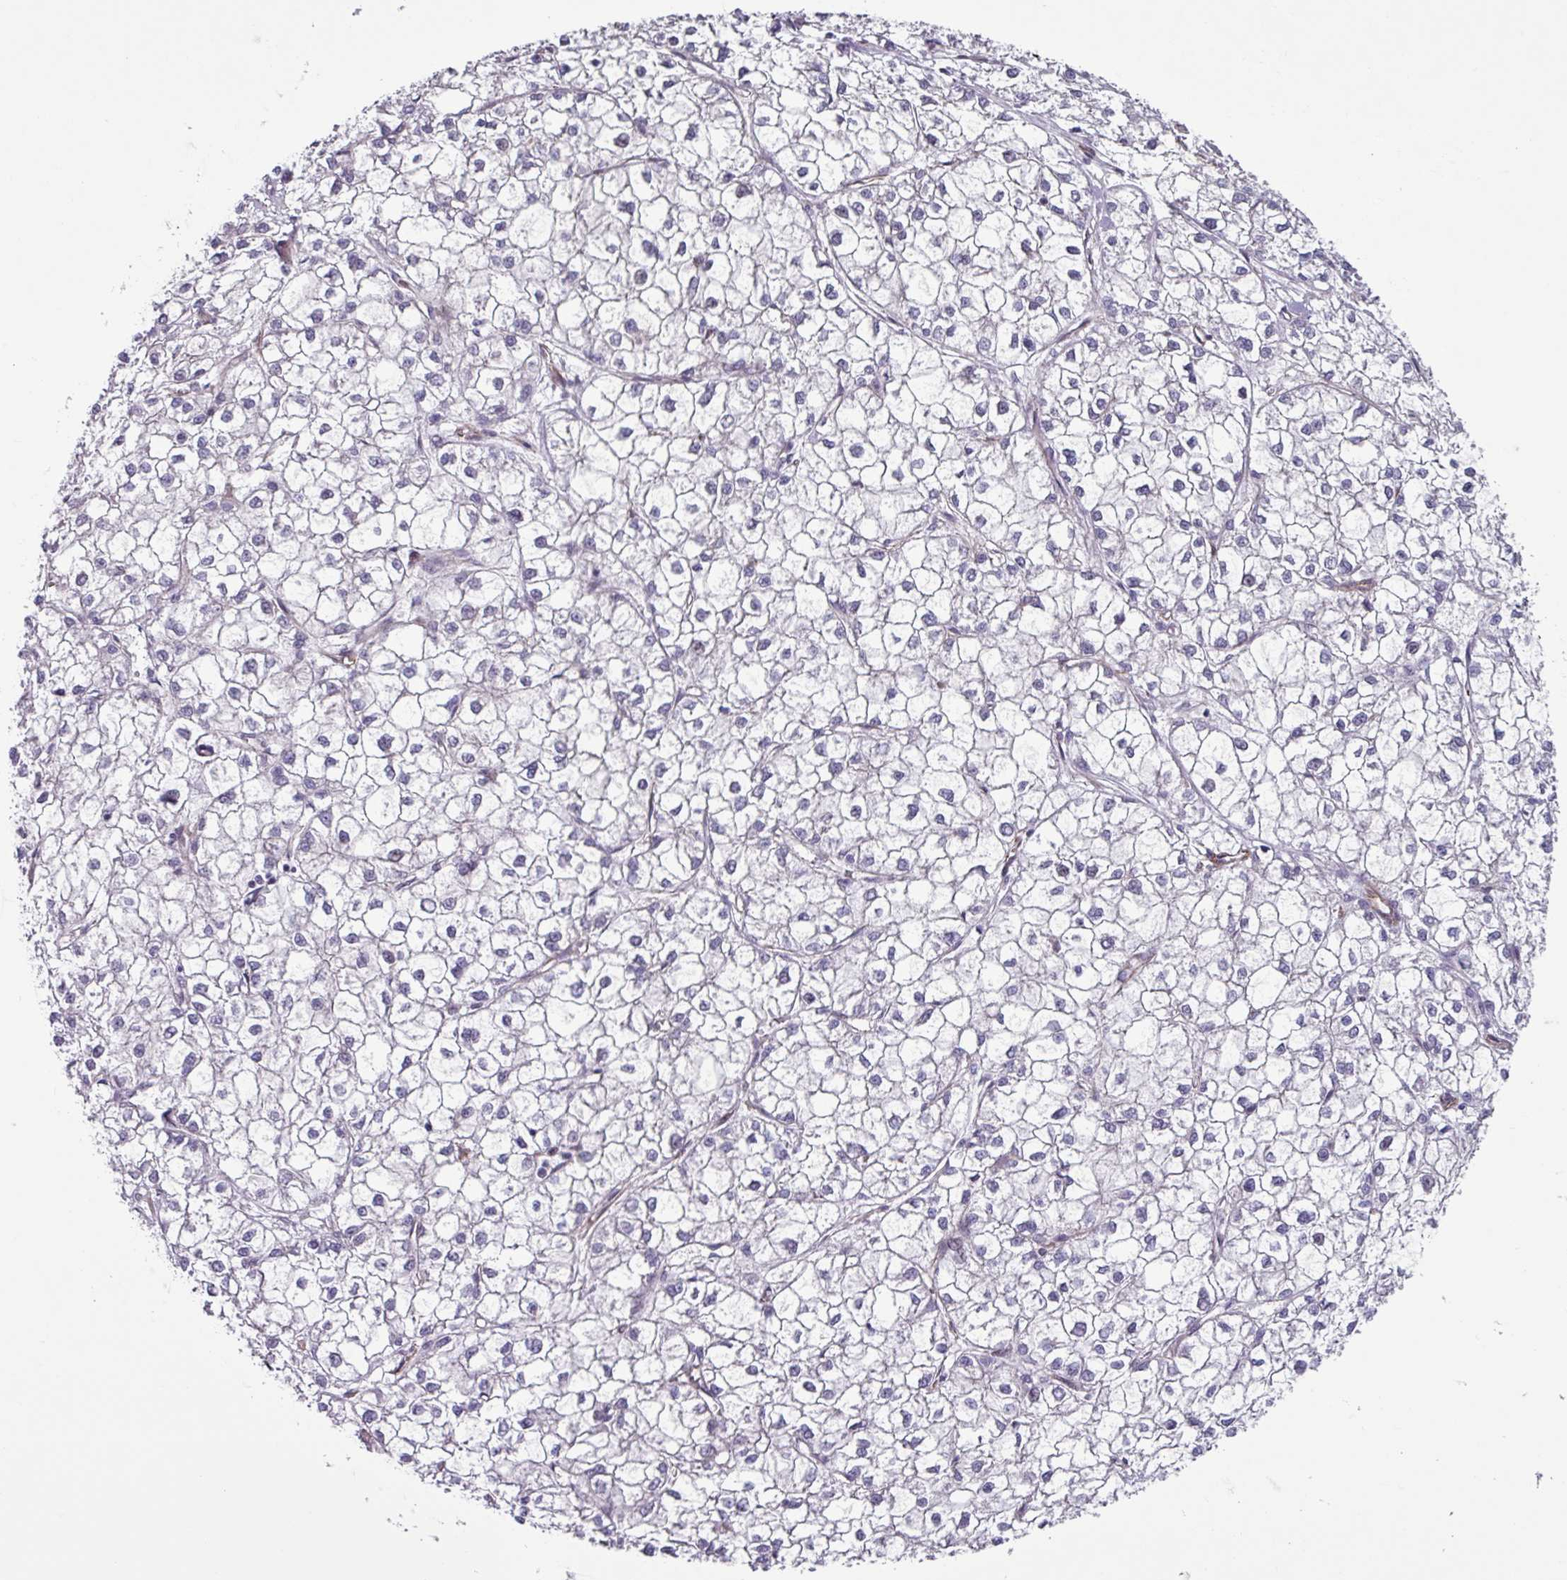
{"staining": {"intensity": "negative", "quantity": "none", "location": "none"}, "tissue": "liver cancer", "cell_type": "Tumor cells", "image_type": "cancer", "snomed": [{"axis": "morphology", "description": "Carcinoma, Hepatocellular, NOS"}, {"axis": "topography", "description": "Liver"}], "caption": "Immunohistochemistry of human liver cancer exhibits no expression in tumor cells.", "gene": "CHD3", "patient": {"sex": "female", "age": 43}}